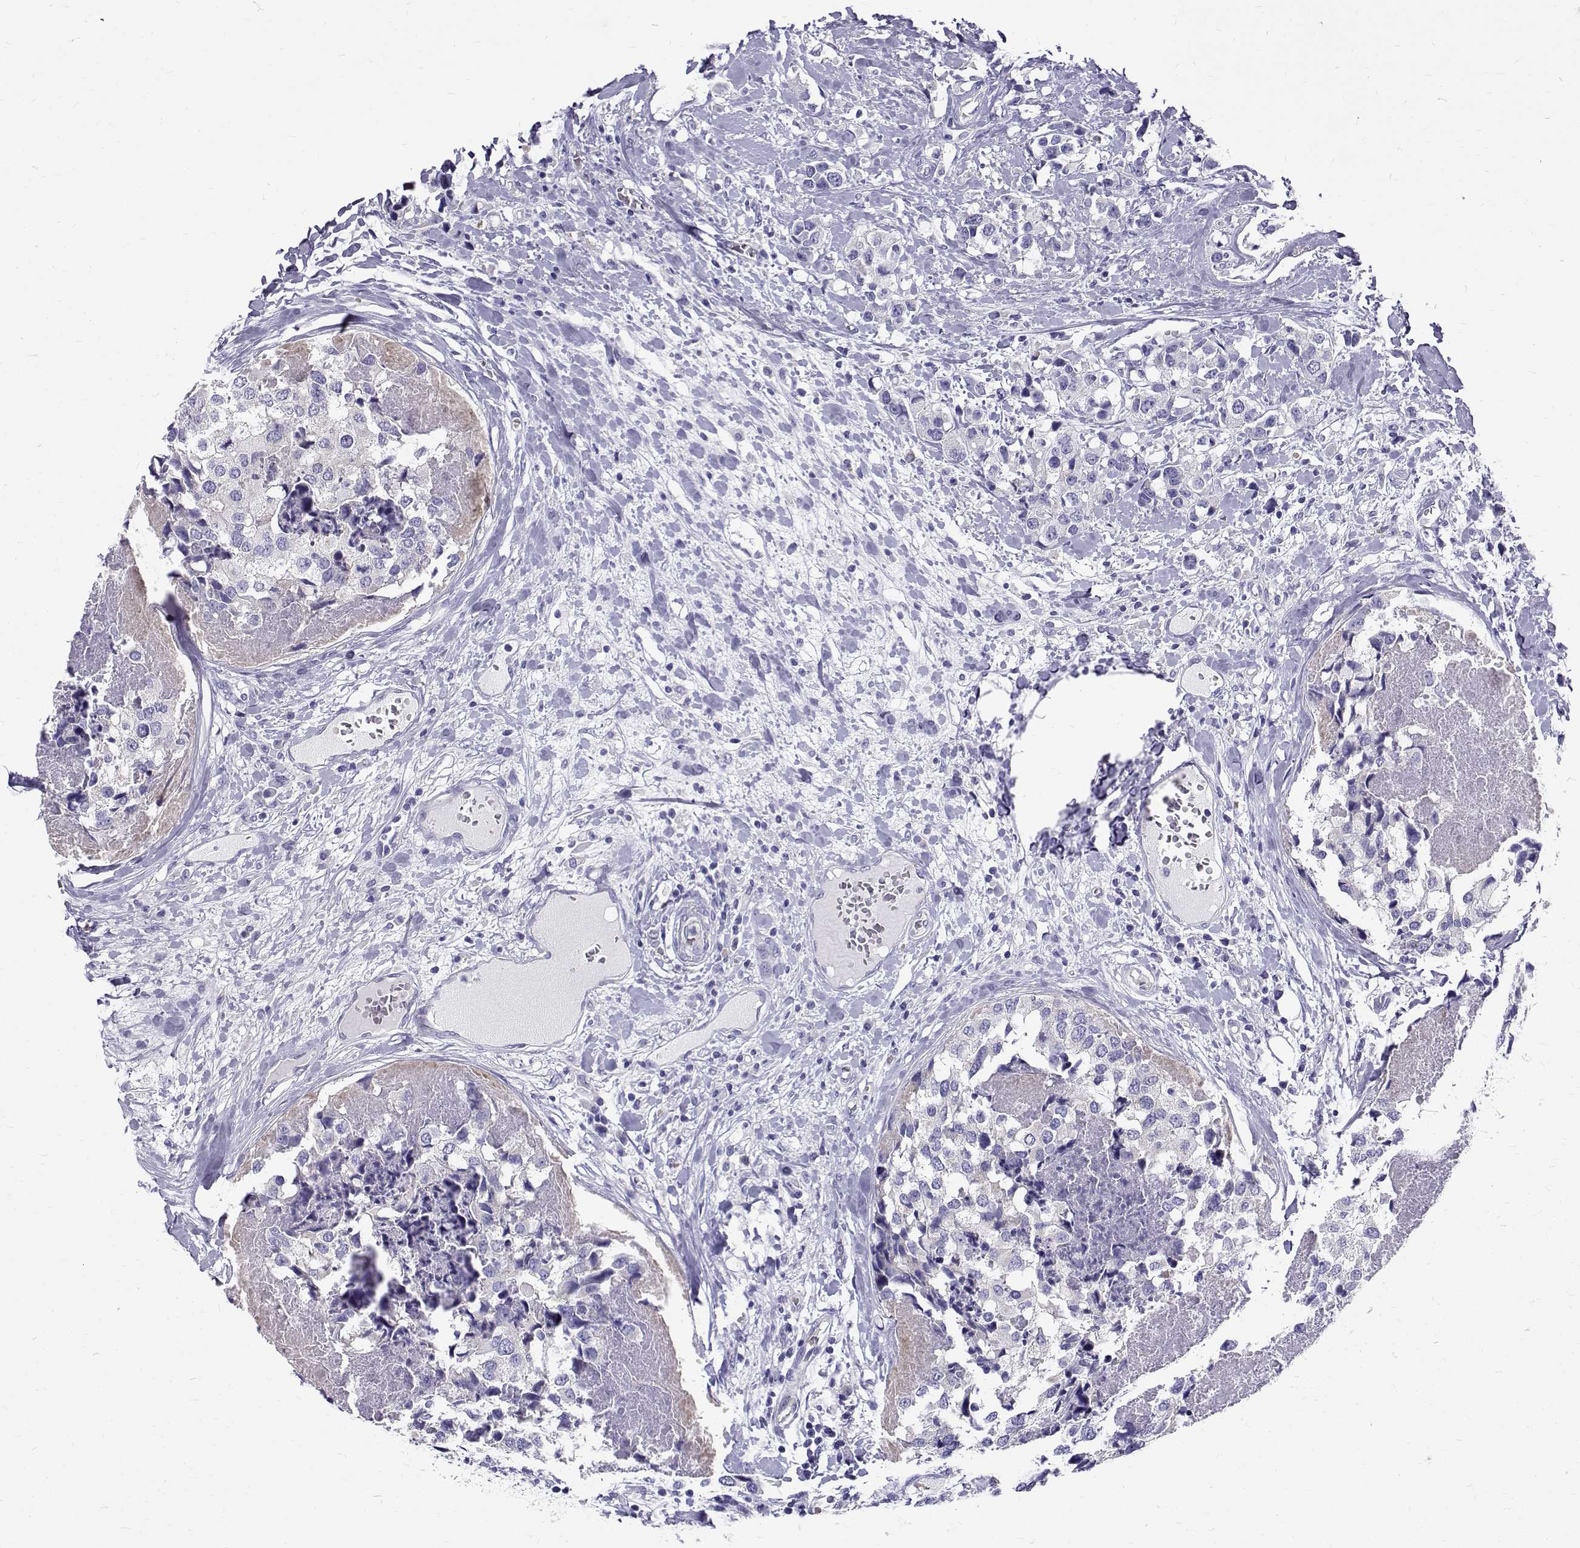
{"staining": {"intensity": "negative", "quantity": "none", "location": "none"}, "tissue": "breast cancer", "cell_type": "Tumor cells", "image_type": "cancer", "snomed": [{"axis": "morphology", "description": "Lobular carcinoma"}, {"axis": "topography", "description": "Breast"}], "caption": "IHC of breast lobular carcinoma exhibits no staining in tumor cells. Brightfield microscopy of immunohistochemistry stained with DAB (brown) and hematoxylin (blue), captured at high magnification.", "gene": "IGSF1", "patient": {"sex": "female", "age": 59}}